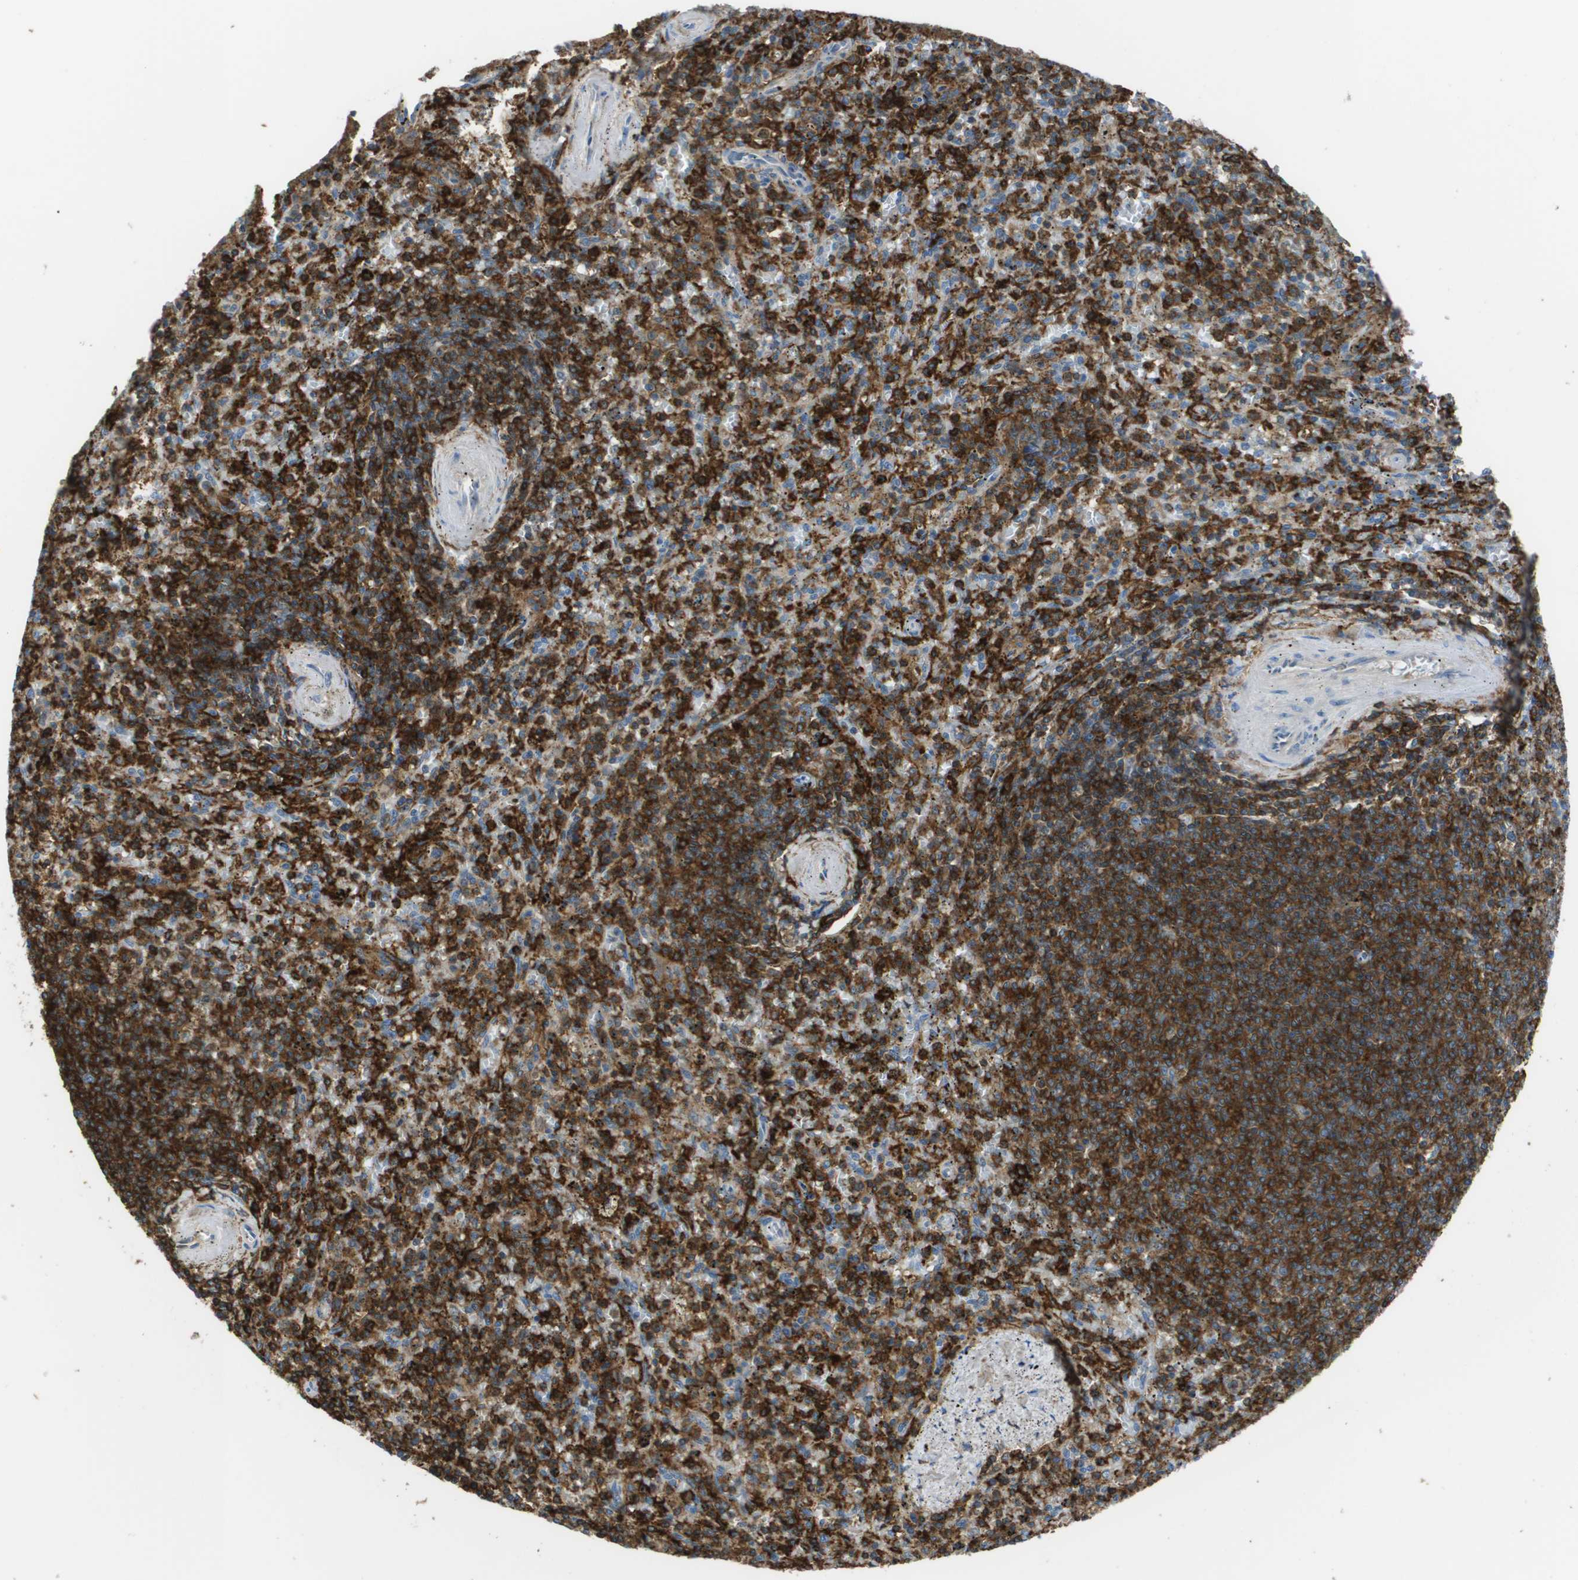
{"staining": {"intensity": "strong", "quantity": "25%-75%", "location": "cytoplasmic/membranous"}, "tissue": "spleen", "cell_type": "Cells in red pulp", "image_type": "normal", "snomed": [{"axis": "morphology", "description": "Normal tissue, NOS"}, {"axis": "topography", "description": "Spleen"}], "caption": "Protein staining of benign spleen shows strong cytoplasmic/membranous positivity in about 25%-75% of cells in red pulp. Nuclei are stained in blue.", "gene": "PASK", "patient": {"sex": "male", "age": 72}}